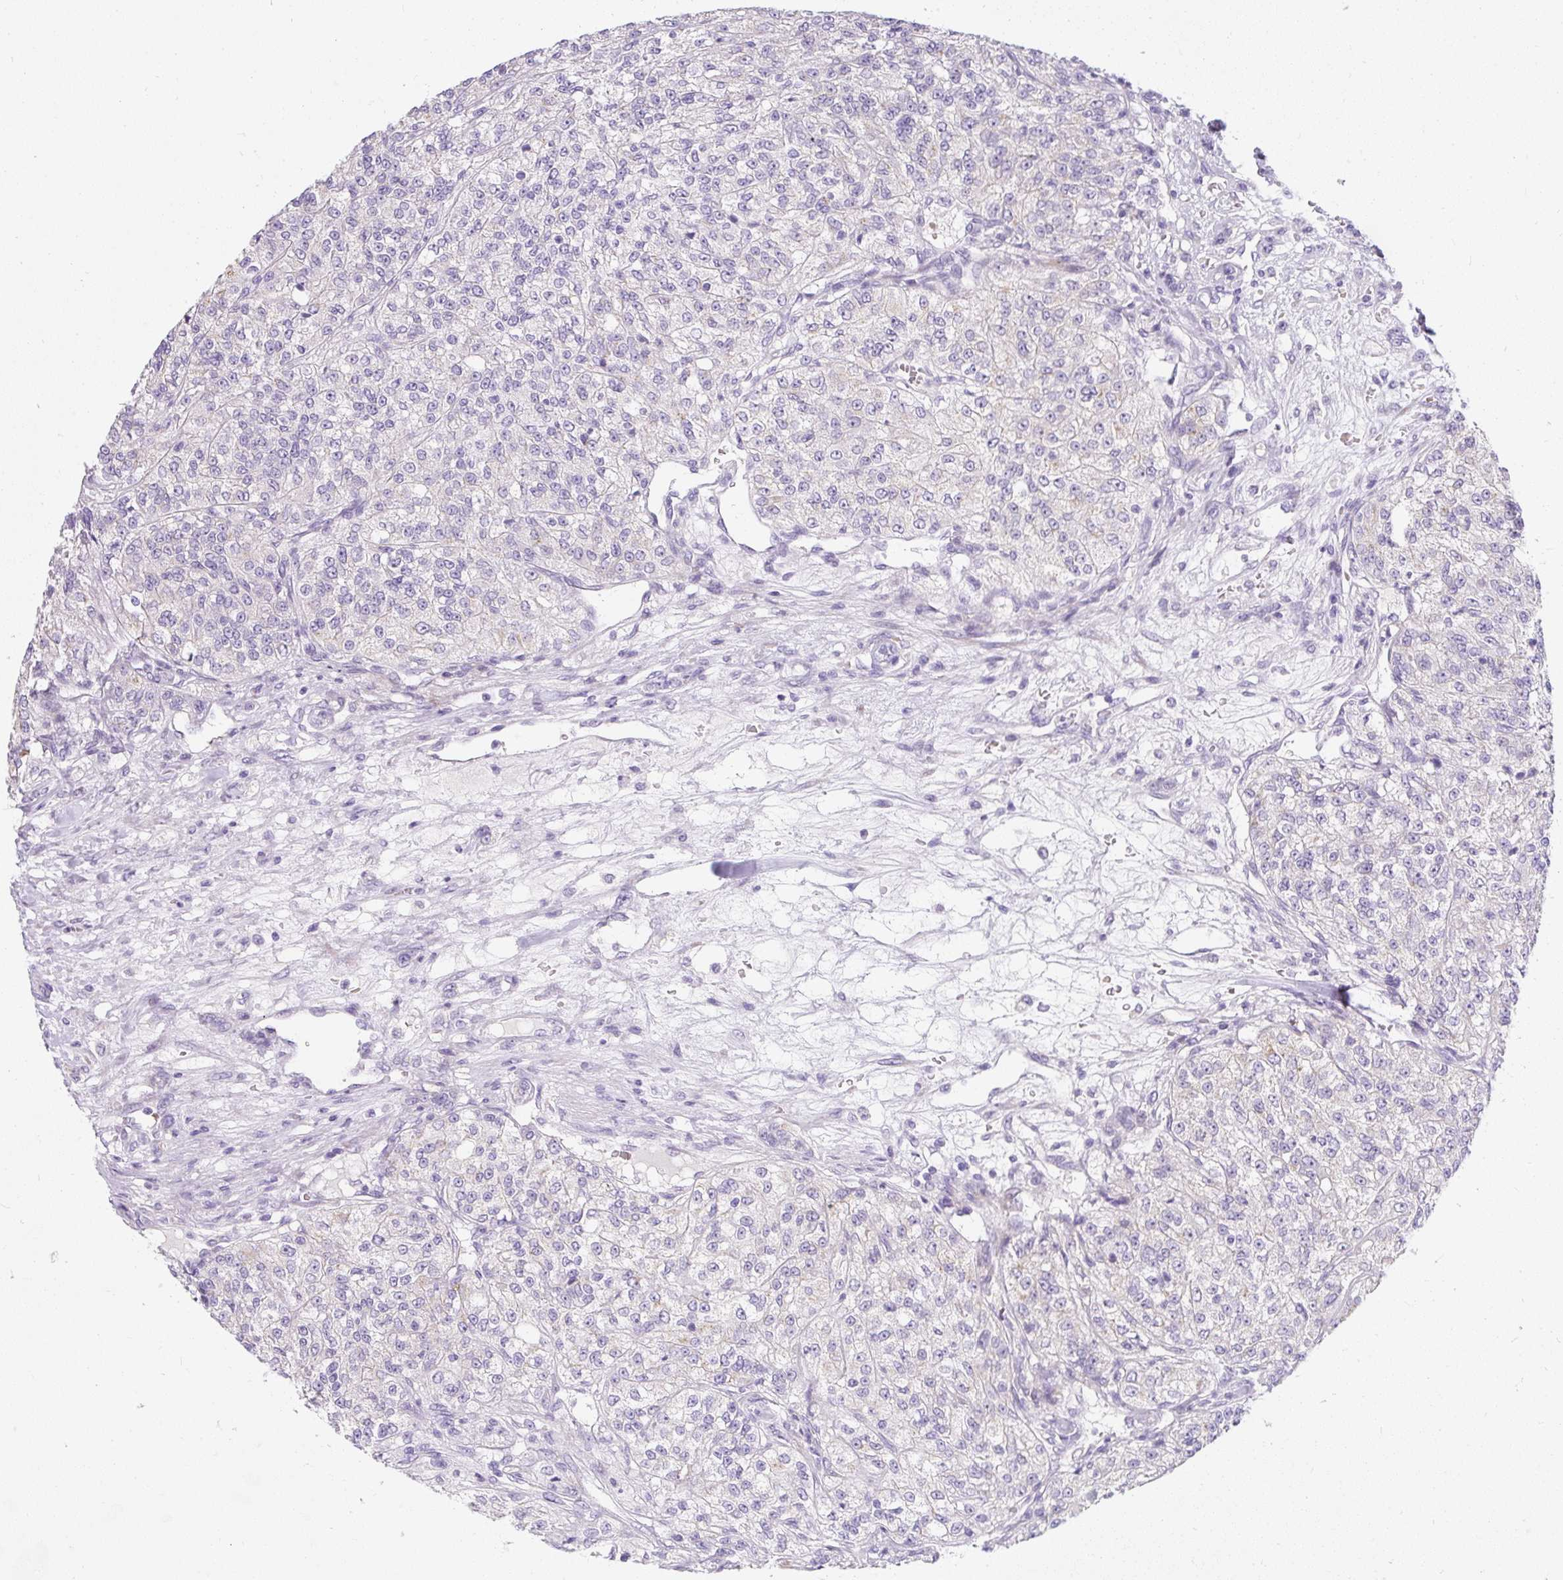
{"staining": {"intensity": "negative", "quantity": "none", "location": "none"}, "tissue": "renal cancer", "cell_type": "Tumor cells", "image_type": "cancer", "snomed": [{"axis": "morphology", "description": "Adenocarcinoma, NOS"}, {"axis": "topography", "description": "Kidney"}], "caption": "This is an IHC image of renal cancer (adenocarcinoma). There is no expression in tumor cells.", "gene": "DTX4", "patient": {"sex": "female", "age": 63}}